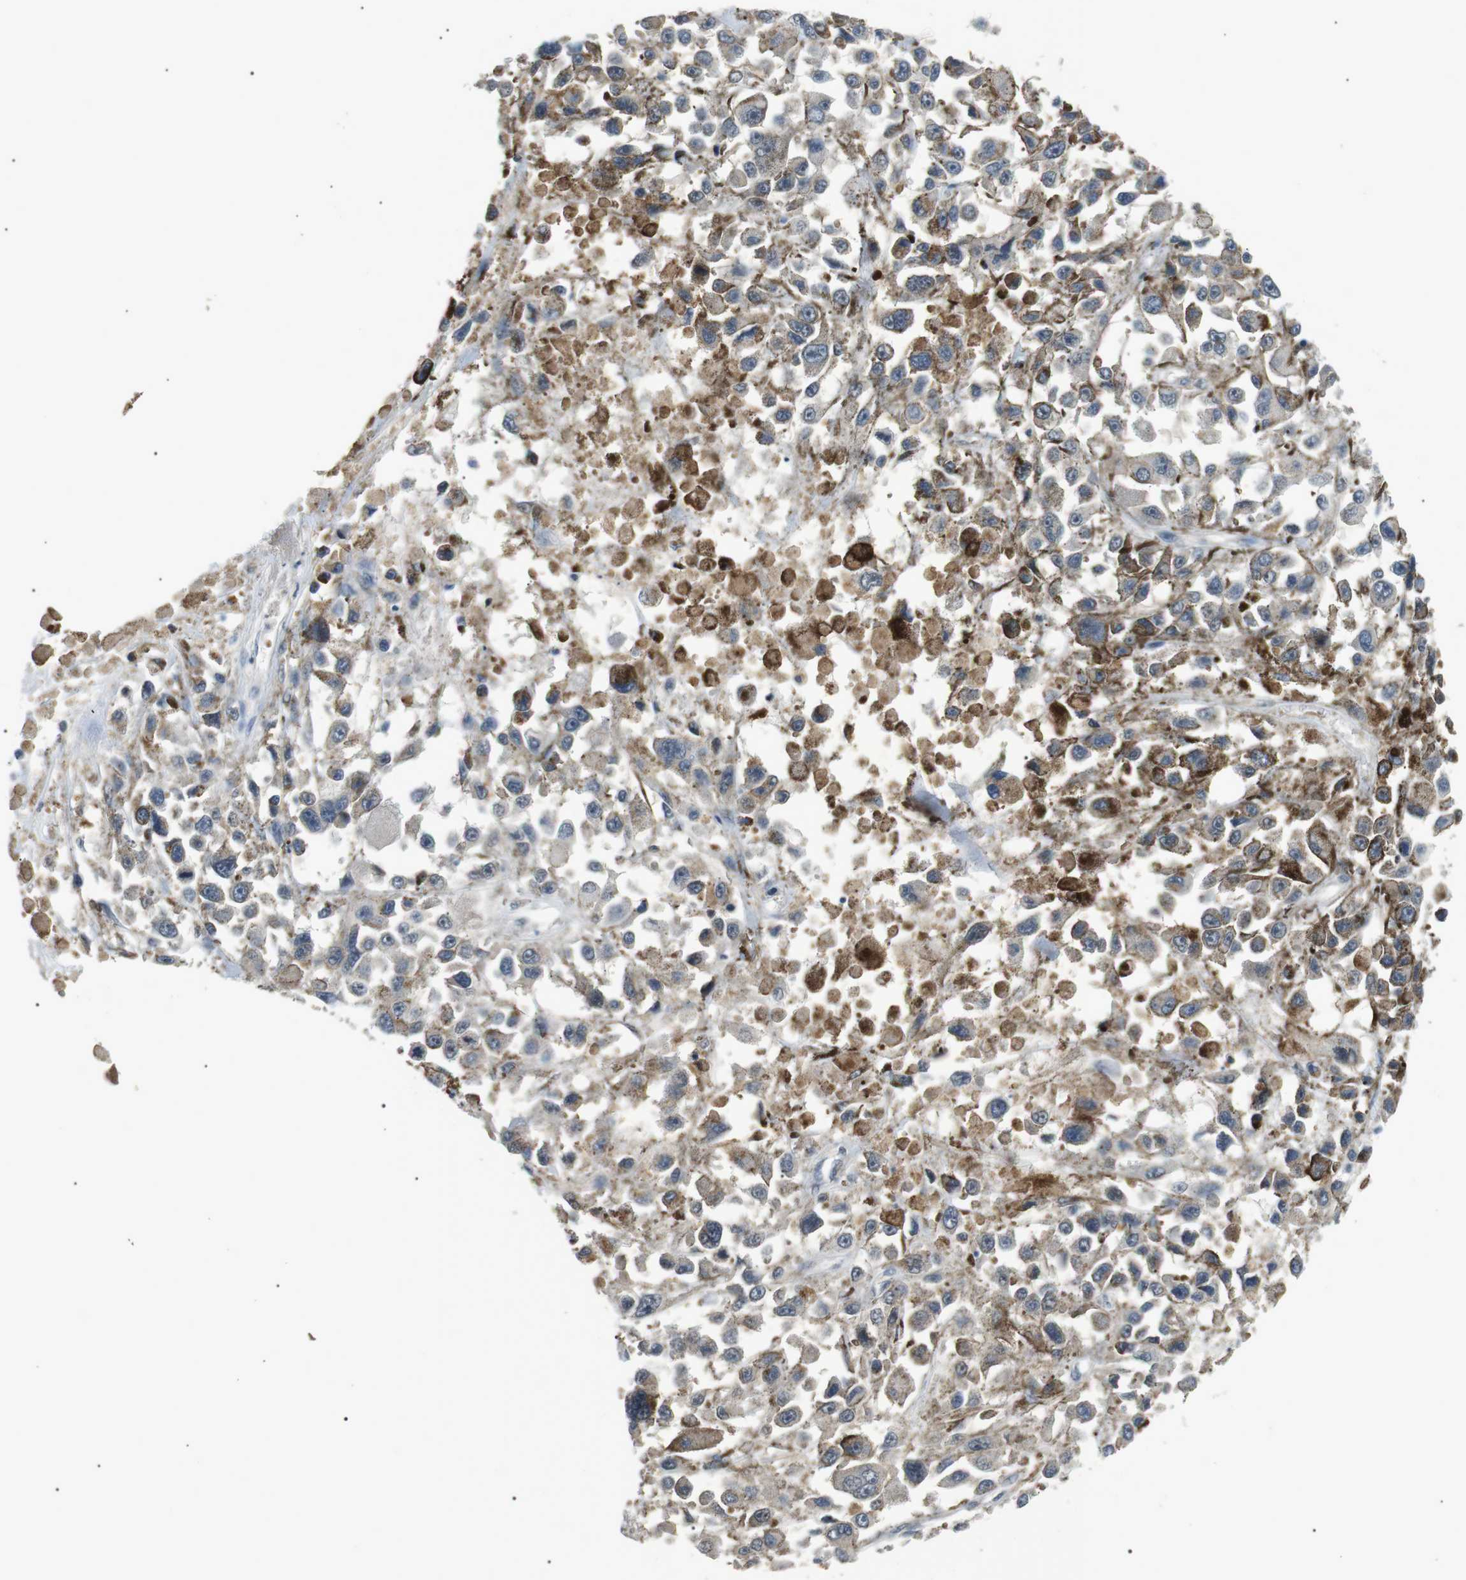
{"staining": {"intensity": "negative", "quantity": "none", "location": "none"}, "tissue": "melanoma", "cell_type": "Tumor cells", "image_type": "cancer", "snomed": [{"axis": "morphology", "description": "Malignant melanoma, Metastatic site"}, {"axis": "topography", "description": "Lymph node"}], "caption": "Histopathology image shows no protein expression in tumor cells of malignant melanoma (metastatic site) tissue.", "gene": "HSPA13", "patient": {"sex": "male", "age": 59}}